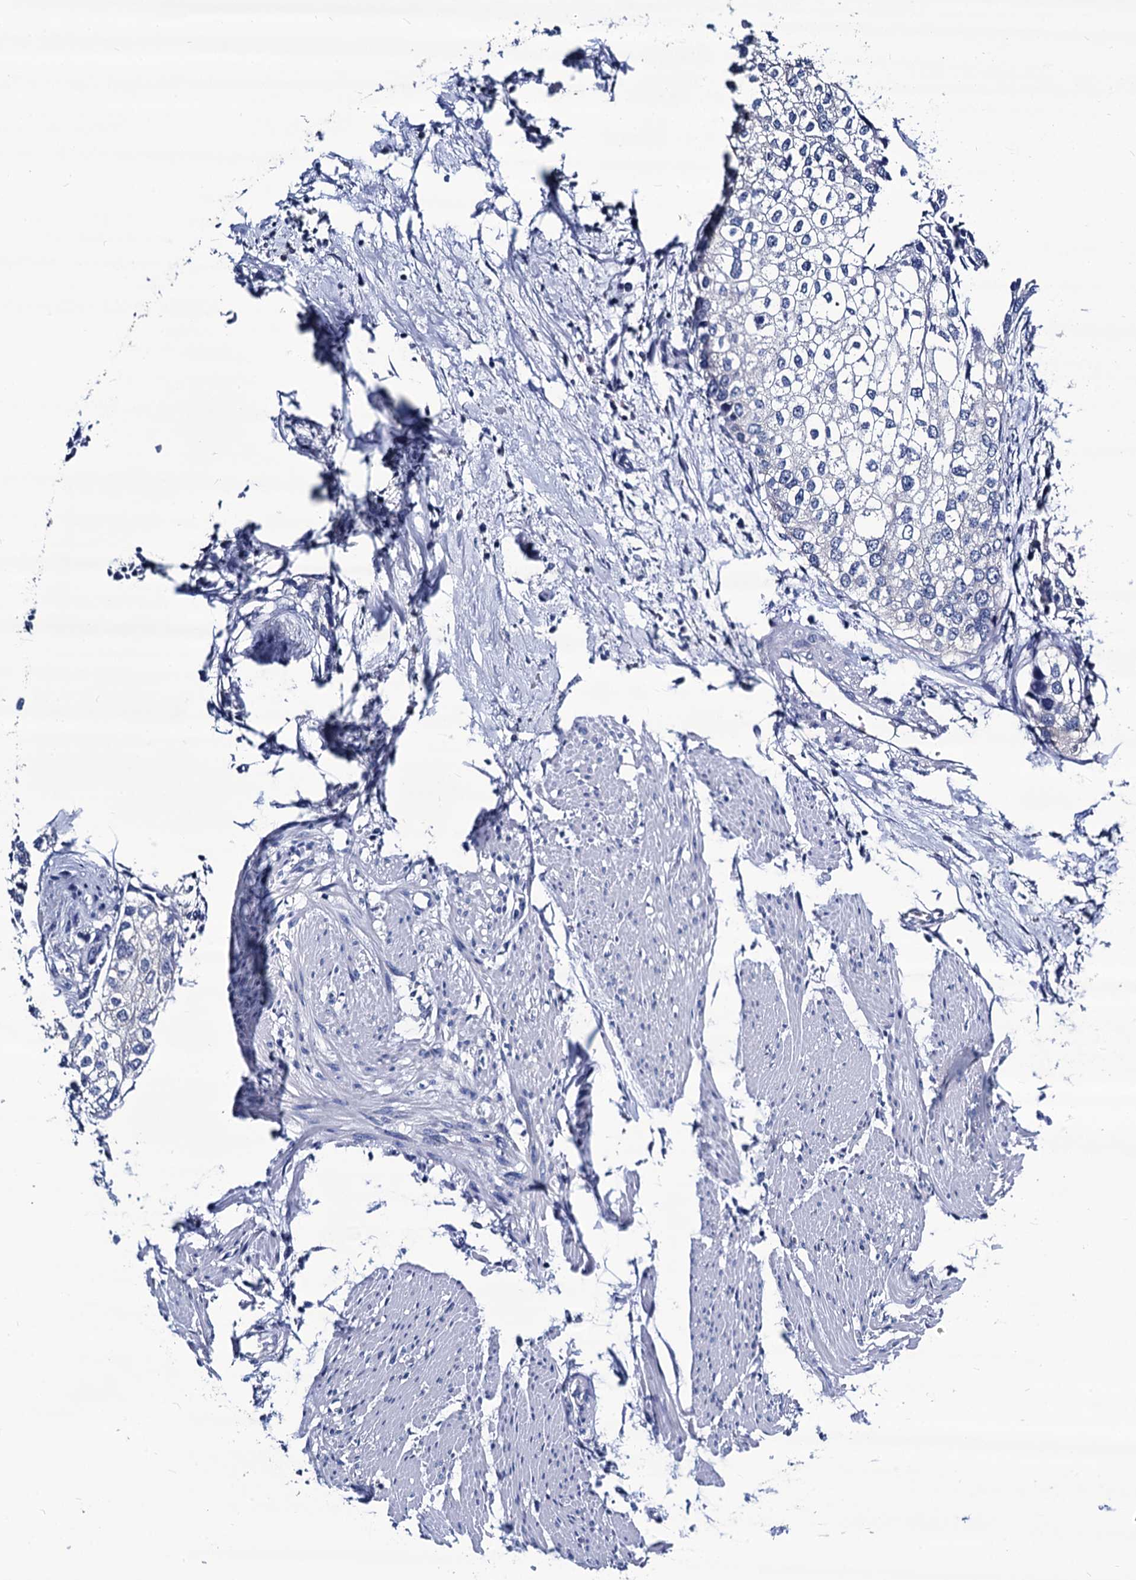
{"staining": {"intensity": "negative", "quantity": "none", "location": "none"}, "tissue": "urothelial cancer", "cell_type": "Tumor cells", "image_type": "cancer", "snomed": [{"axis": "morphology", "description": "Urothelial carcinoma, High grade"}, {"axis": "topography", "description": "Urinary bladder"}], "caption": "Tumor cells are negative for brown protein staining in urothelial cancer. (DAB (3,3'-diaminobenzidine) immunohistochemistry visualized using brightfield microscopy, high magnification).", "gene": "LRRC30", "patient": {"sex": "male", "age": 64}}